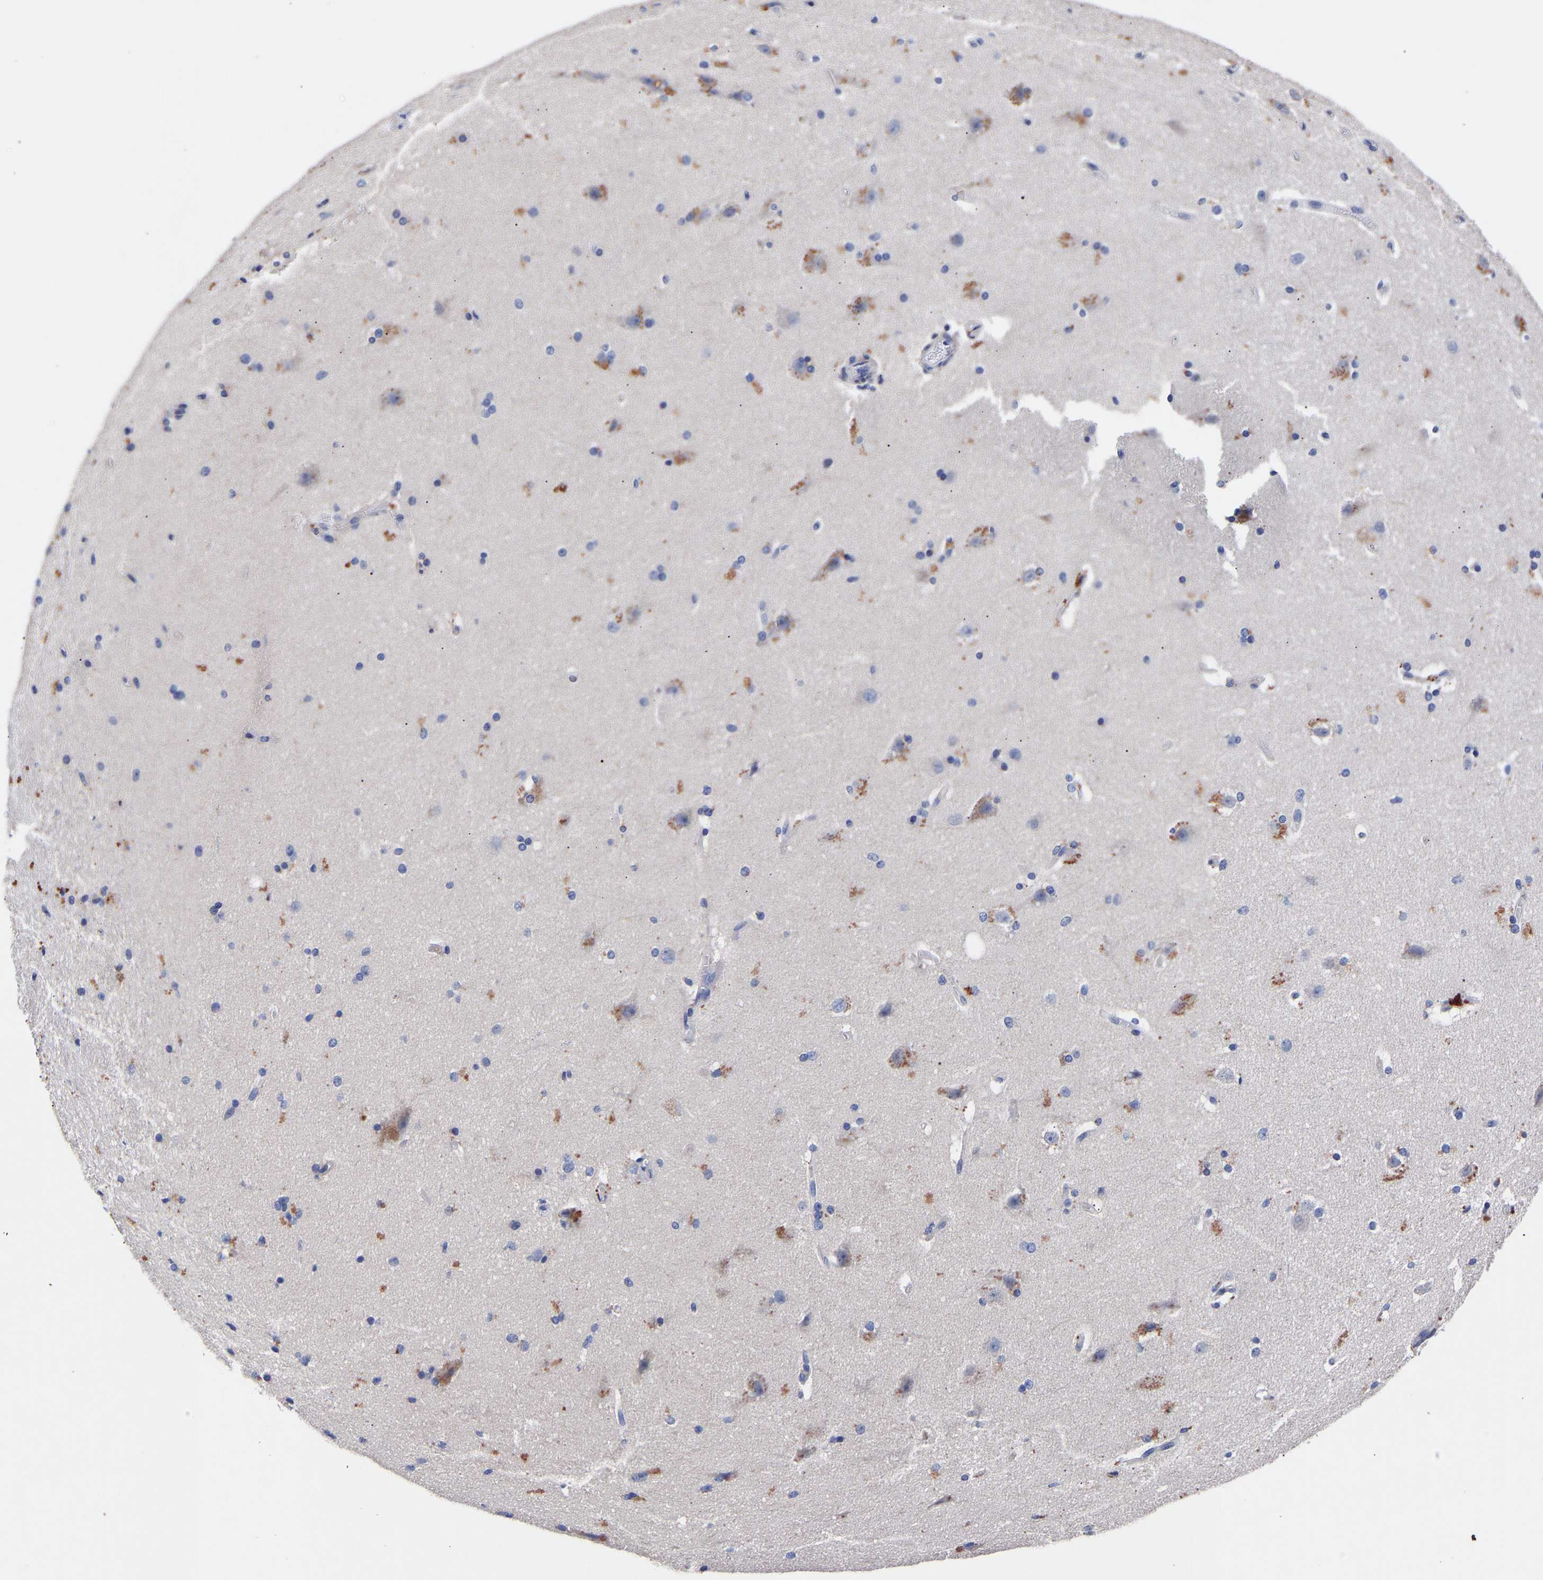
{"staining": {"intensity": "weak", "quantity": "25%-75%", "location": "cytoplasmic/membranous"}, "tissue": "cerebral cortex", "cell_type": "Endothelial cells", "image_type": "normal", "snomed": [{"axis": "morphology", "description": "Normal tissue, NOS"}, {"axis": "topography", "description": "Cerebral cortex"}, {"axis": "topography", "description": "Hippocampus"}], "caption": "Normal cerebral cortex displays weak cytoplasmic/membranous expression in approximately 25%-75% of endothelial cells.", "gene": "SEM1", "patient": {"sex": "female", "age": 19}}